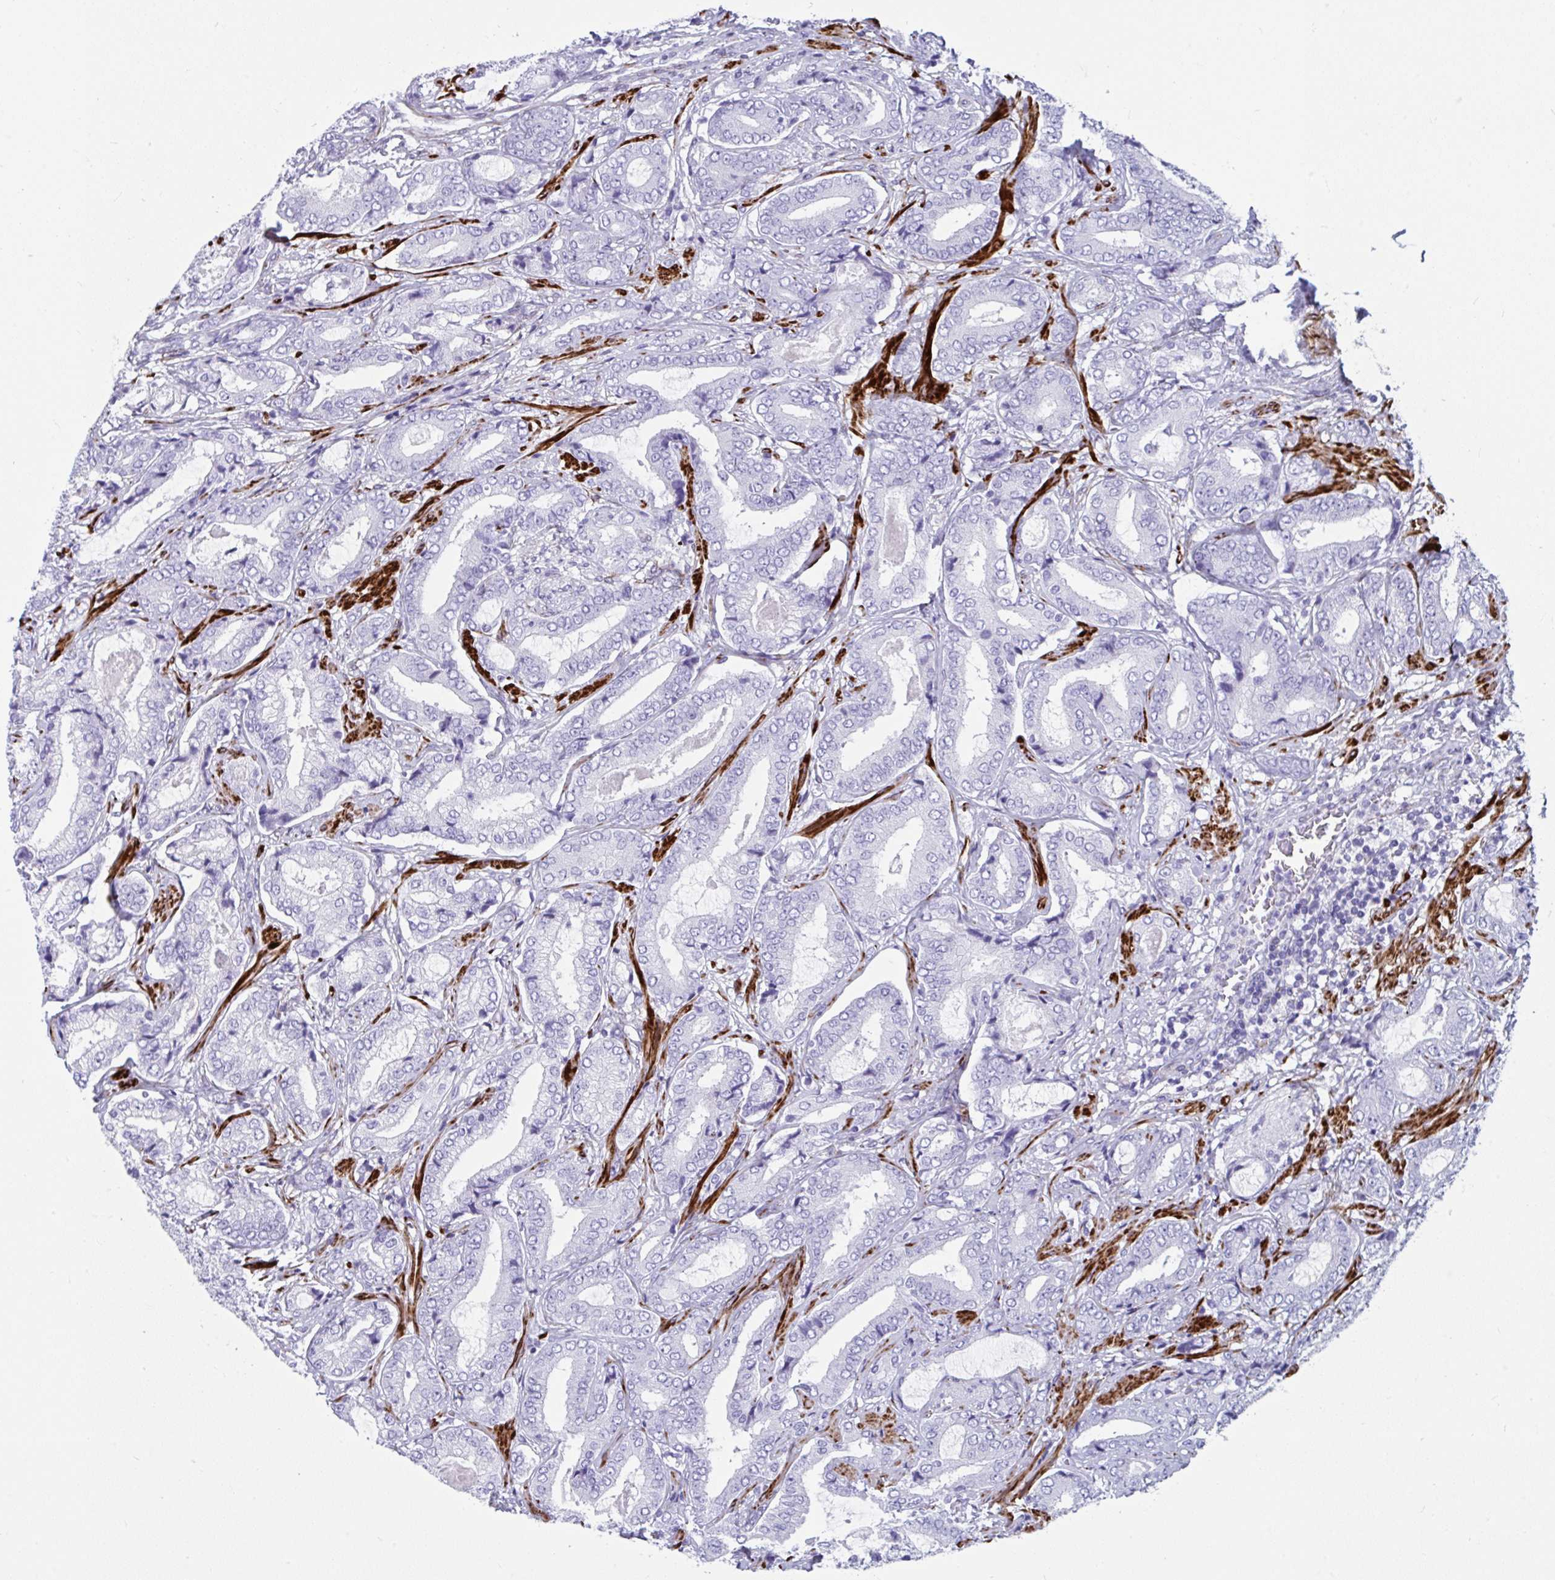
{"staining": {"intensity": "negative", "quantity": "none", "location": "none"}, "tissue": "prostate cancer", "cell_type": "Tumor cells", "image_type": "cancer", "snomed": [{"axis": "morphology", "description": "Adenocarcinoma, High grade"}, {"axis": "topography", "description": "Prostate"}], "caption": "The immunohistochemistry (IHC) photomicrograph has no significant positivity in tumor cells of prostate cancer (adenocarcinoma (high-grade)) tissue.", "gene": "GRXCR2", "patient": {"sex": "male", "age": 62}}